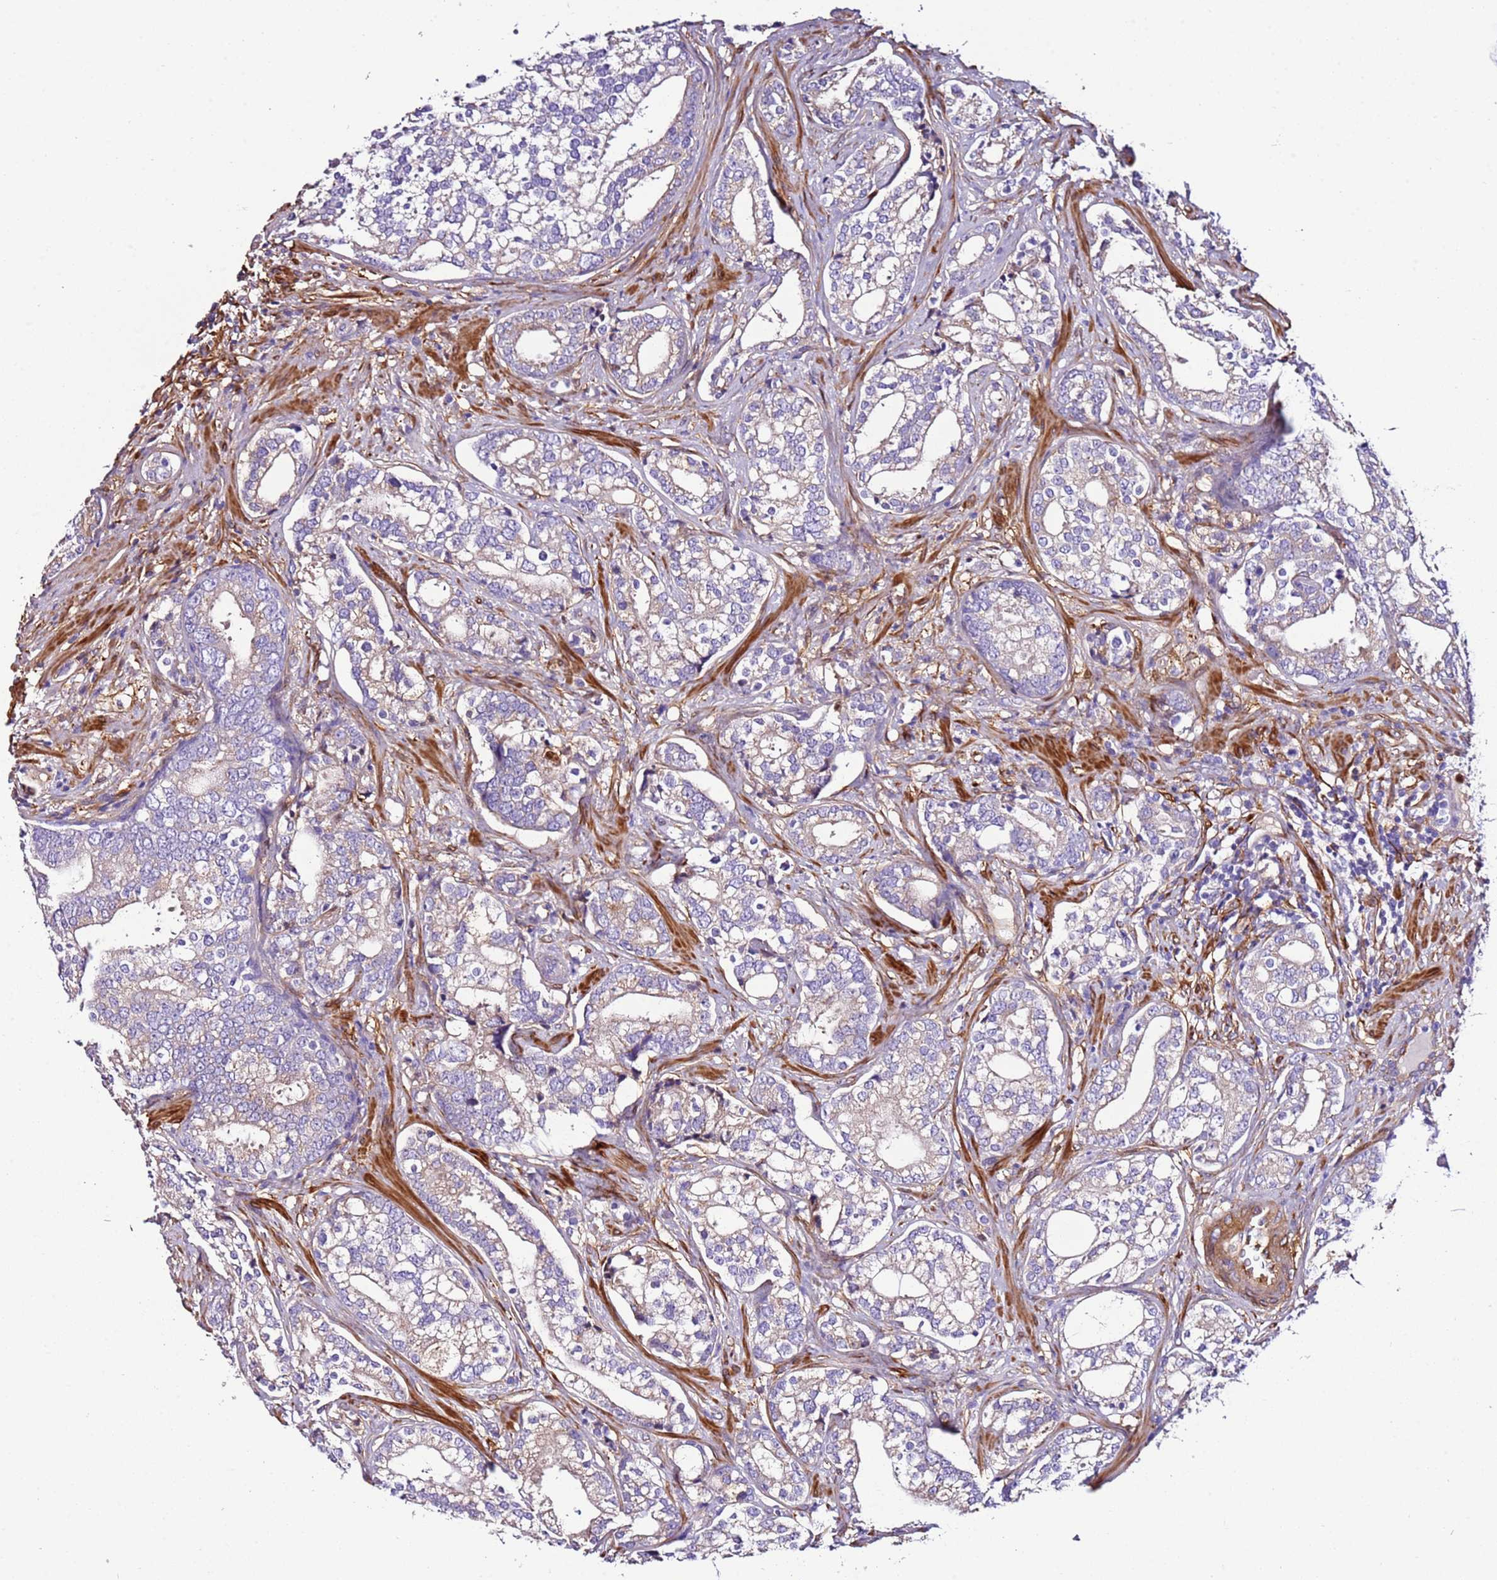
{"staining": {"intensity": "negative", "quantity": "none", "location": "none"}, "tissue": "prostate cancer", "cell_type": "Tumor cells", "image_type": "cancer", "snomed": [{"axis": "morphology", "description": "Adenocarcinoma, High grade"}, {"axis": "topography", "description": "Prostate"}], "caption": "Immunohistochemistry image of prostate cancer stained for a protein (brown), which exhibits no expression in tumor cells. Nuclei are stained in blue.", "gene": "FAM174C", "patient": {"sex": "male", "age": 75}}